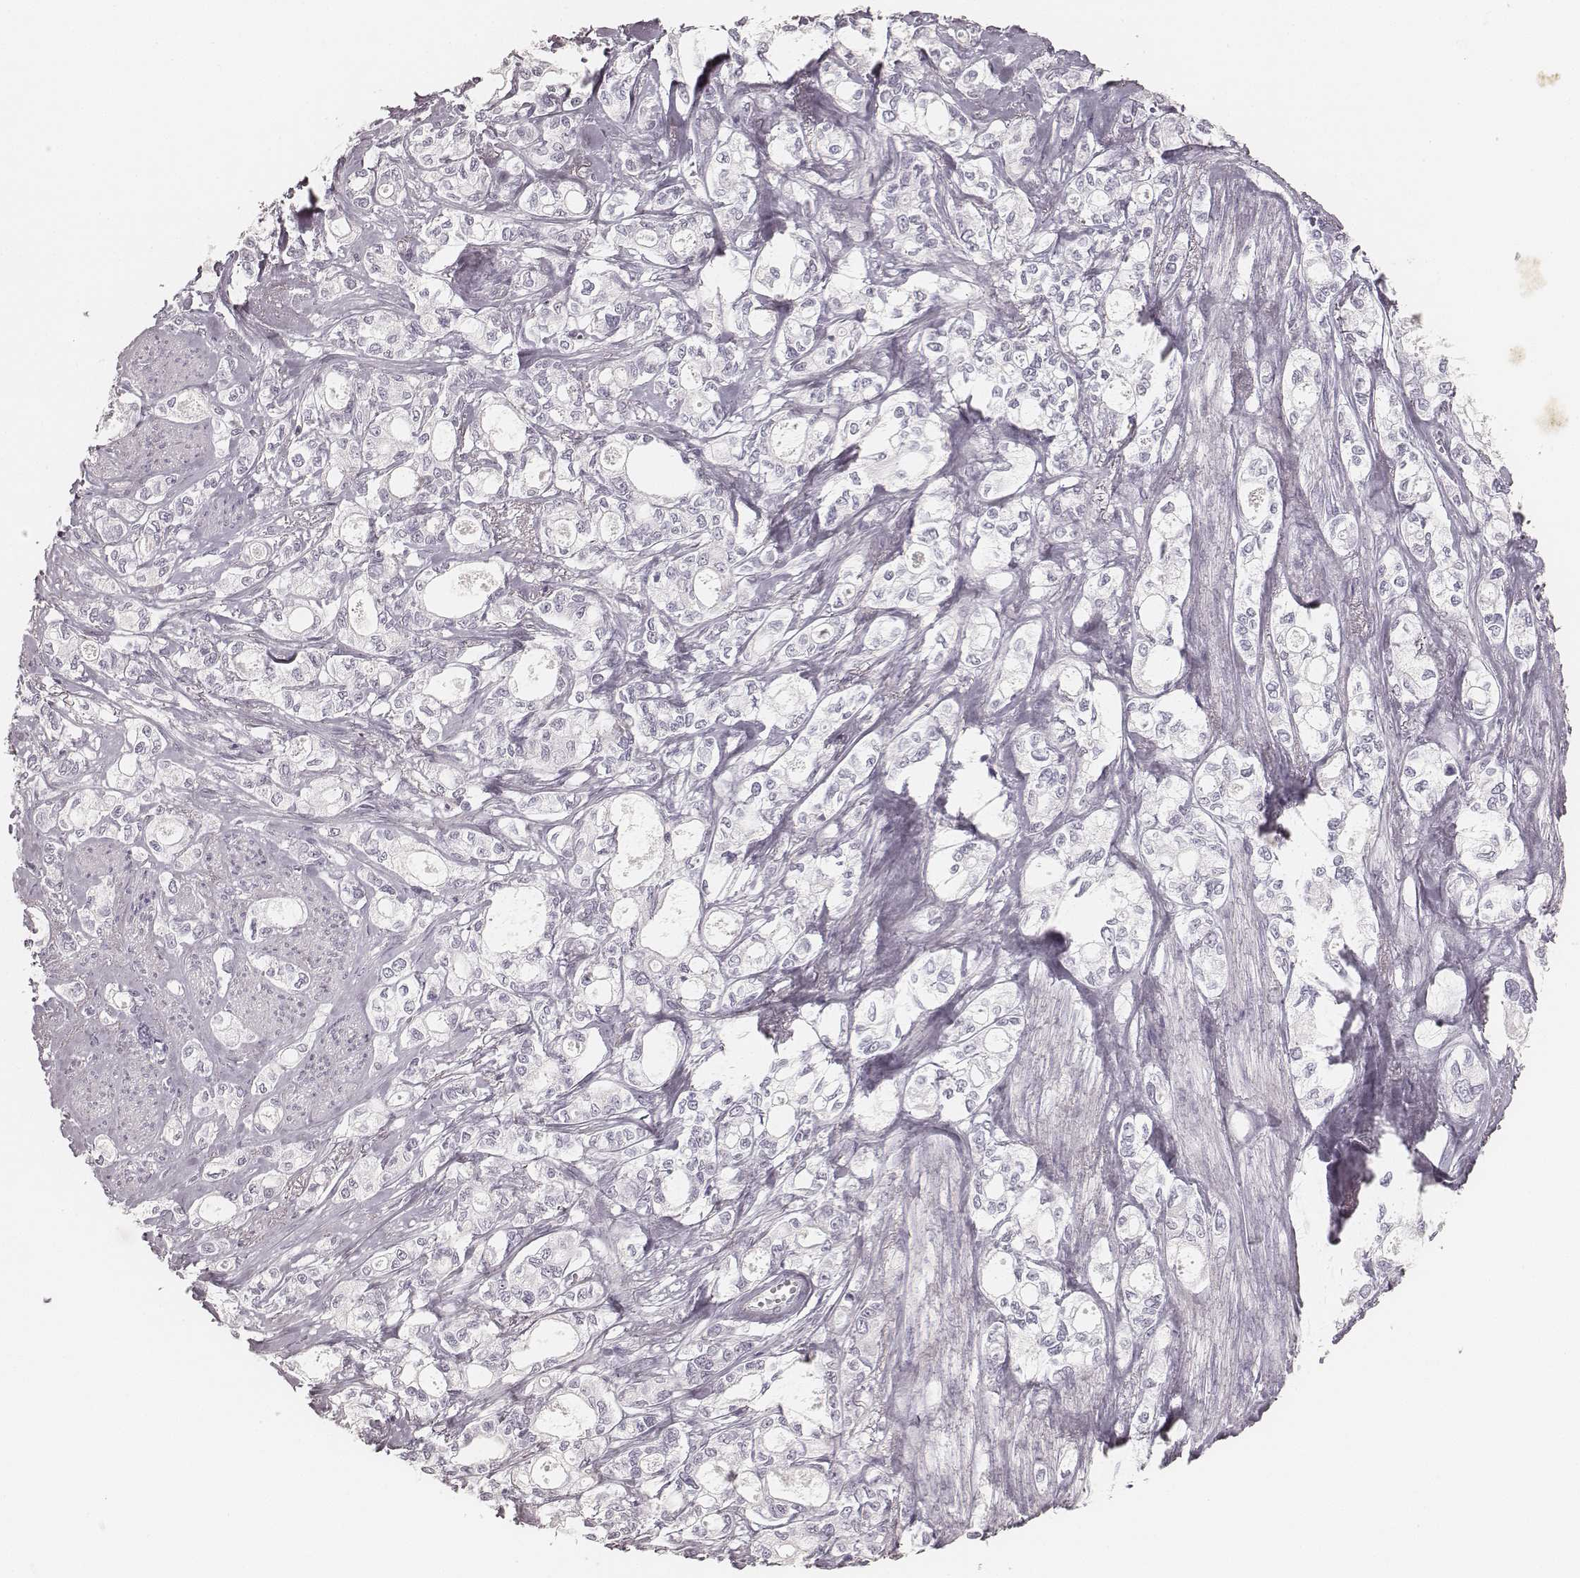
{"staining": {"intensity": "negative", "quantity": "none", "location": "none"}, "tissue": "stomach cancer", "cell_type": "Tumor cells", "image_type": "cancer", "snomed": [{"axis": "morphology", "description": "Adenocarcinoma, NOS"}, {"axis": "topography", "description": "Stomach"}], "caption": "Stomach cancer was stained to show a protein in brown. There is no significant positivity in tumor cells. (Brightfield microscopy of DAB (3,3'-diaminobenzidine) immunohistochemistry at high magnification).", "gene": "KRT72", "patient": {"sex": "male", "age": 63}}